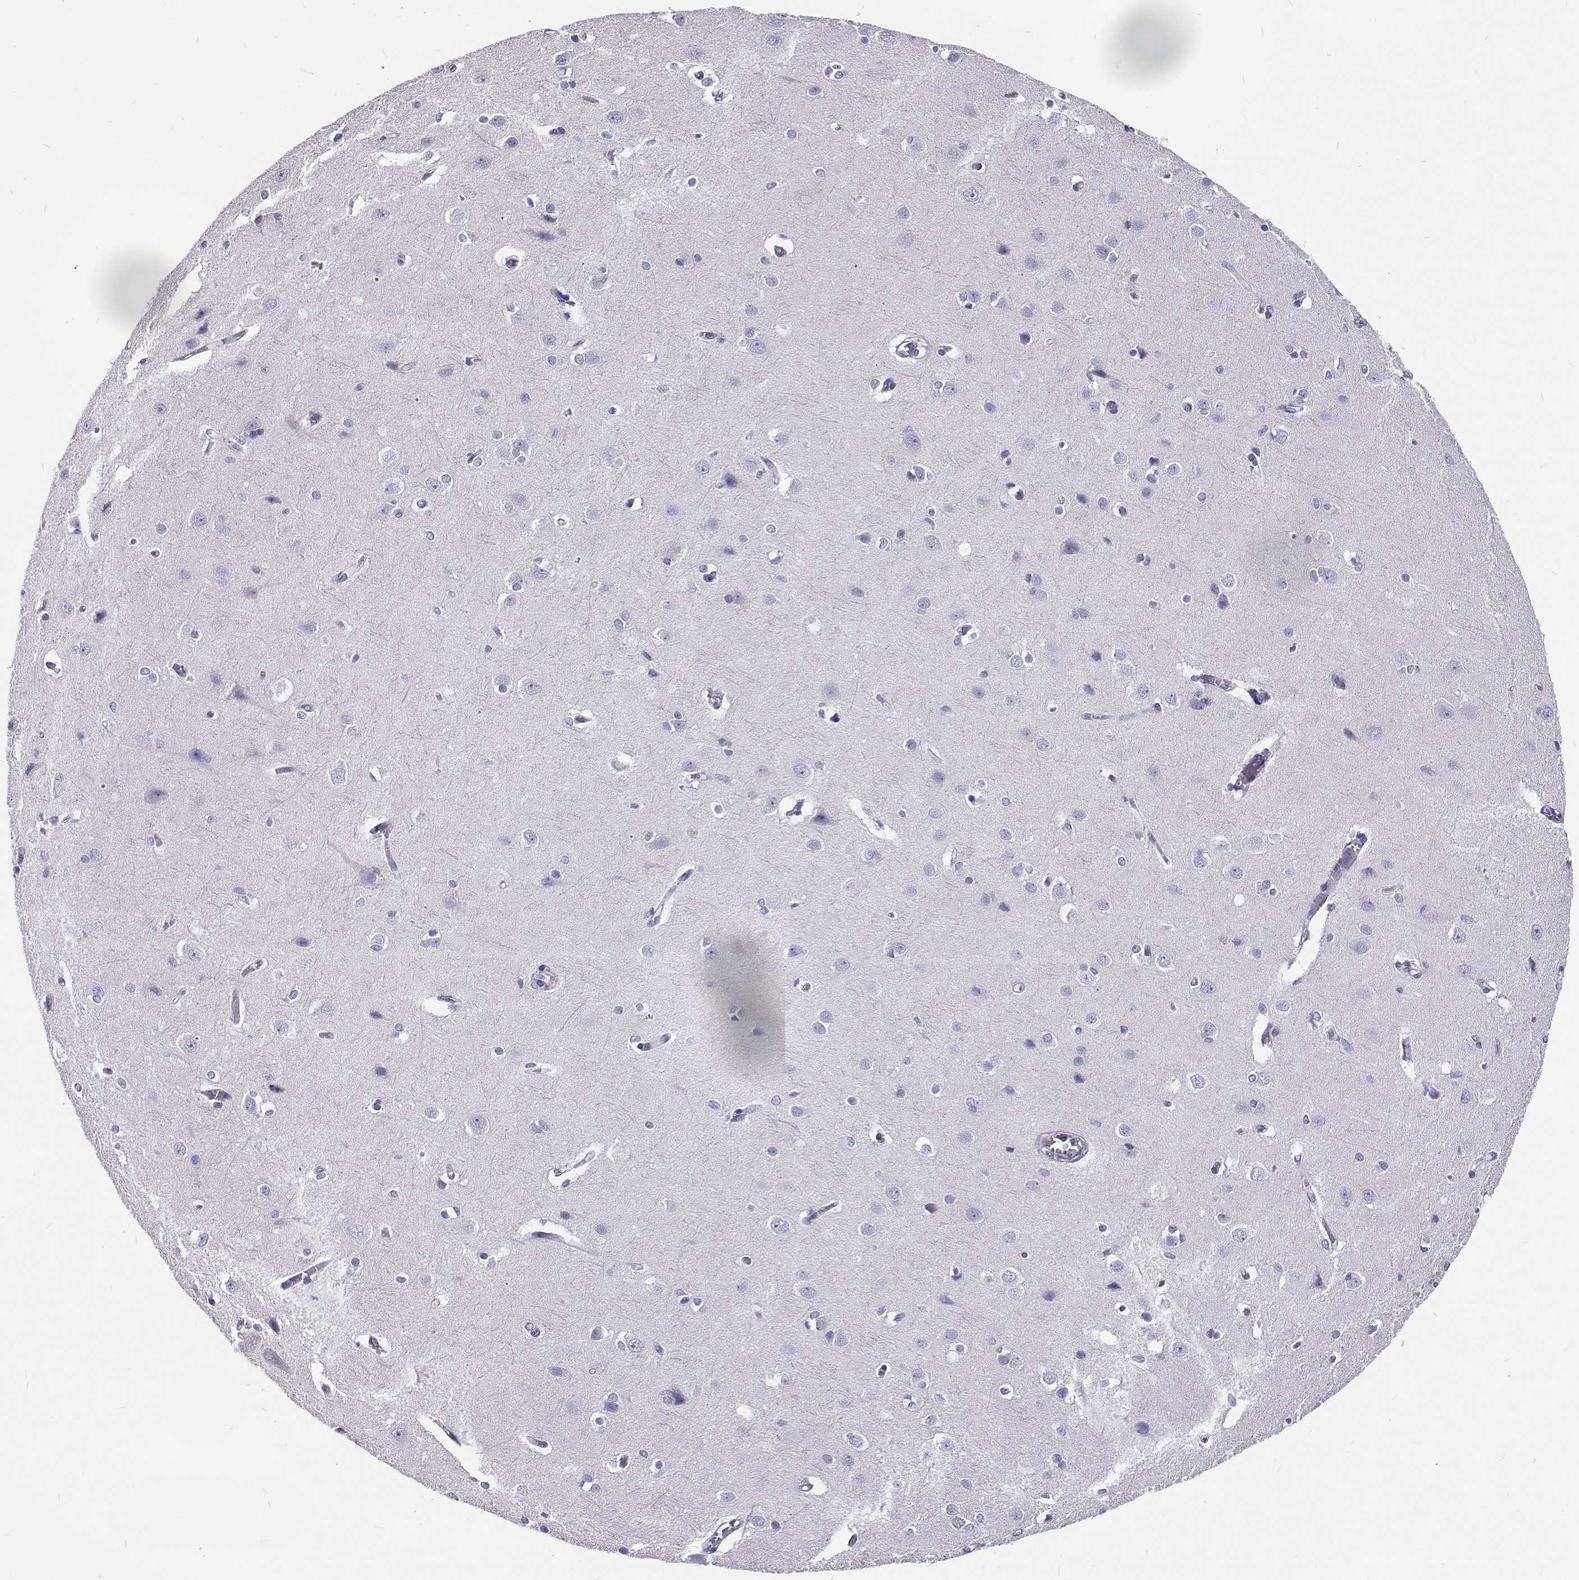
{"staining": {"intensity": "negative", "quantity": "none", "location": "none"}, "tissue": "cerebral cortex", "cell_type": "Endothelial cells", "image_type": "normal", "snomed": [{"axis": "morphology", "description": "Normal tissue, NOS"}, {"axis": "topography", "description": "Cerebral cortex"}], "caption": "Immunohistochemistry histopathology image of unremarkable cerebral cortex stained for a protein (brown), which exhibits no staining in endothelial cells.", "gene": "LHFPL7", "patient": {"sex": "male", "age": 37}}